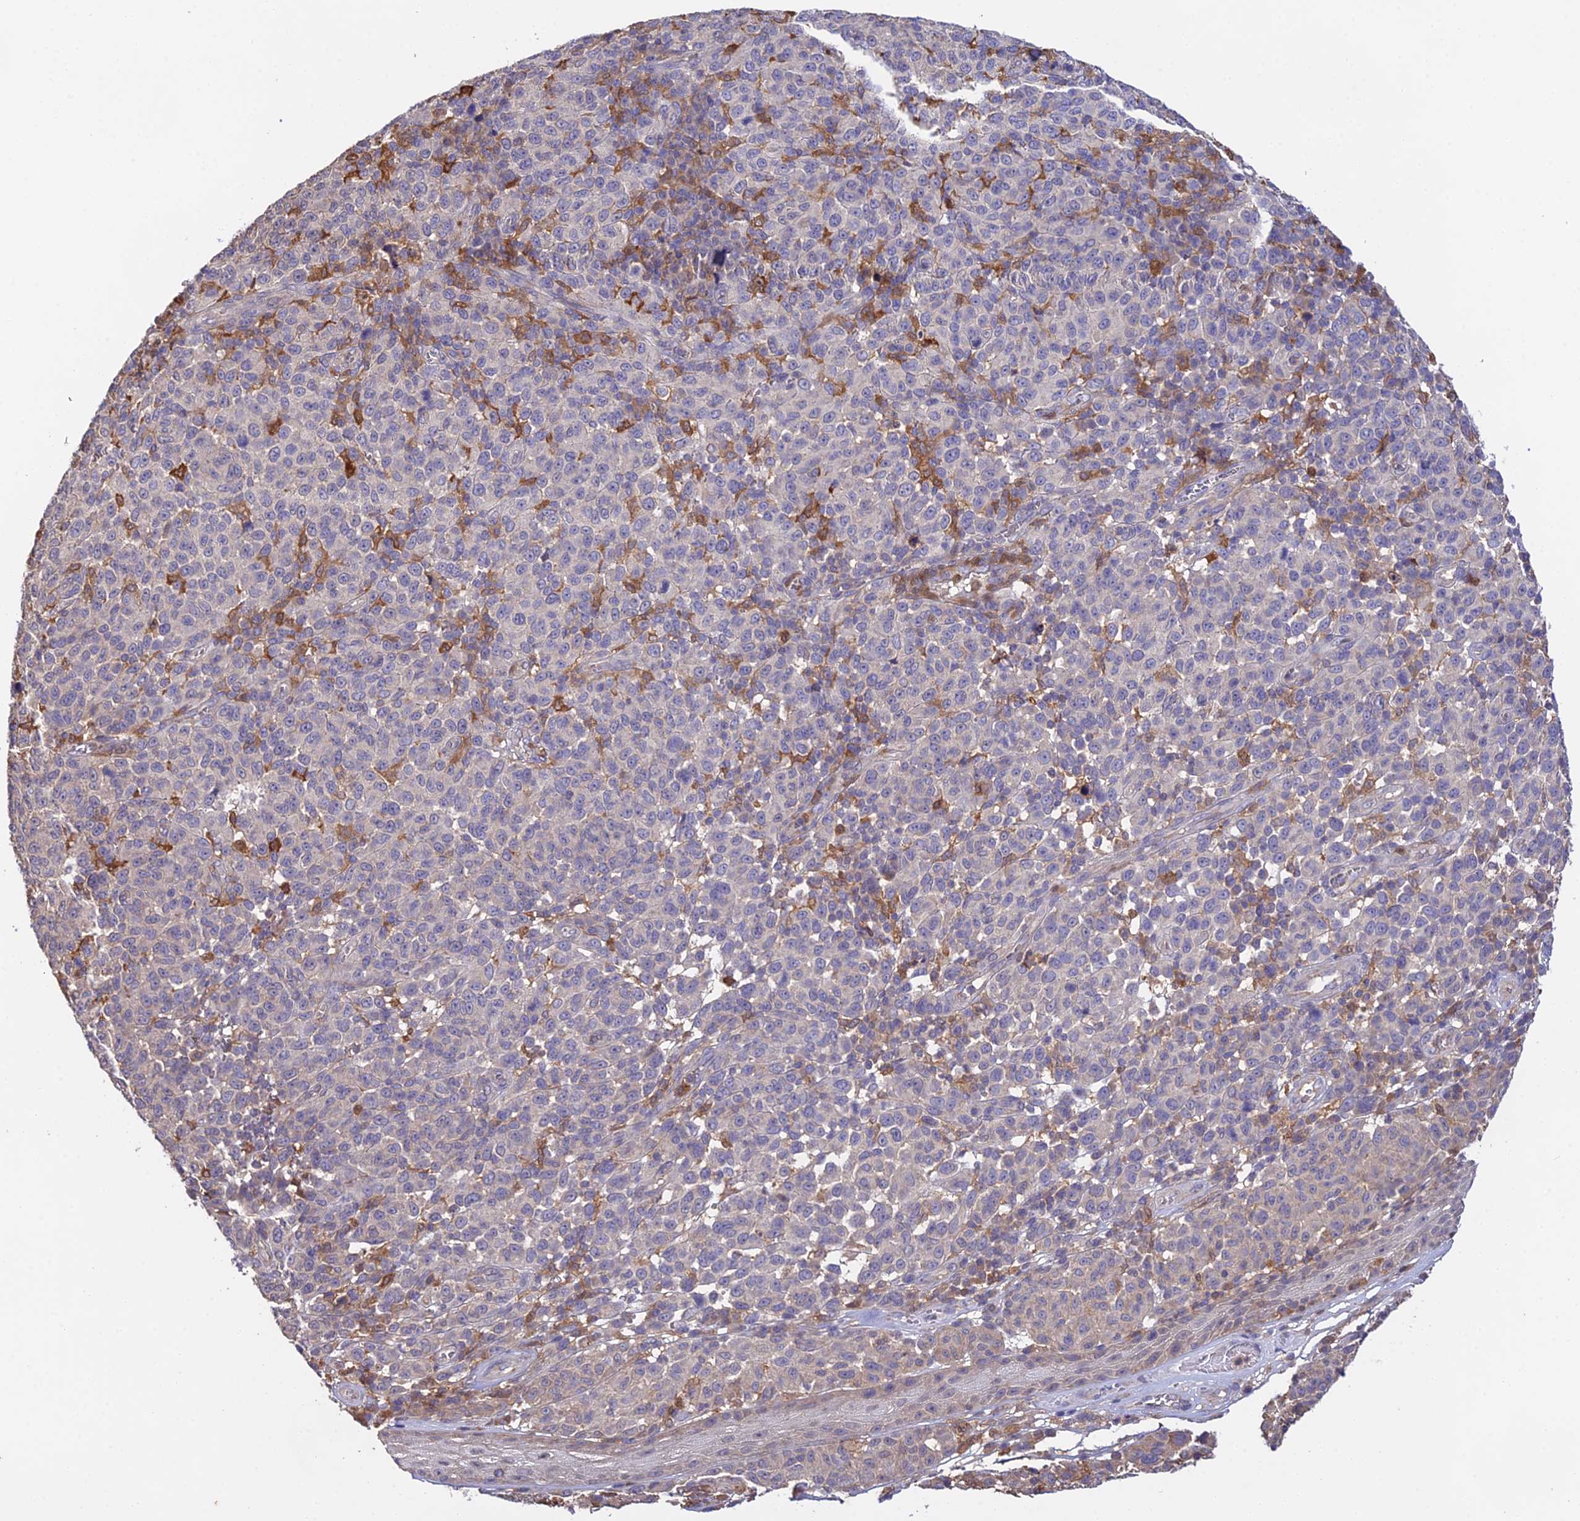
{"staining": {"intensity": "negative", "quantity": "none", "location": "none"}, "tissue": "melanoma", "cell_type": "Tumor cells", "image_type": "cancer", "snomed": [{"axis": "morphology", "description": "Malignant melanoma, NOS"}, {"axis": "topography", "description": "Skin"}], "caption": "Melanoma was stained to show a protein in brown. There is no significant expression in tumor cells.", "gene": "FBP1", "patient": {"sex": "male", "age": 49}}